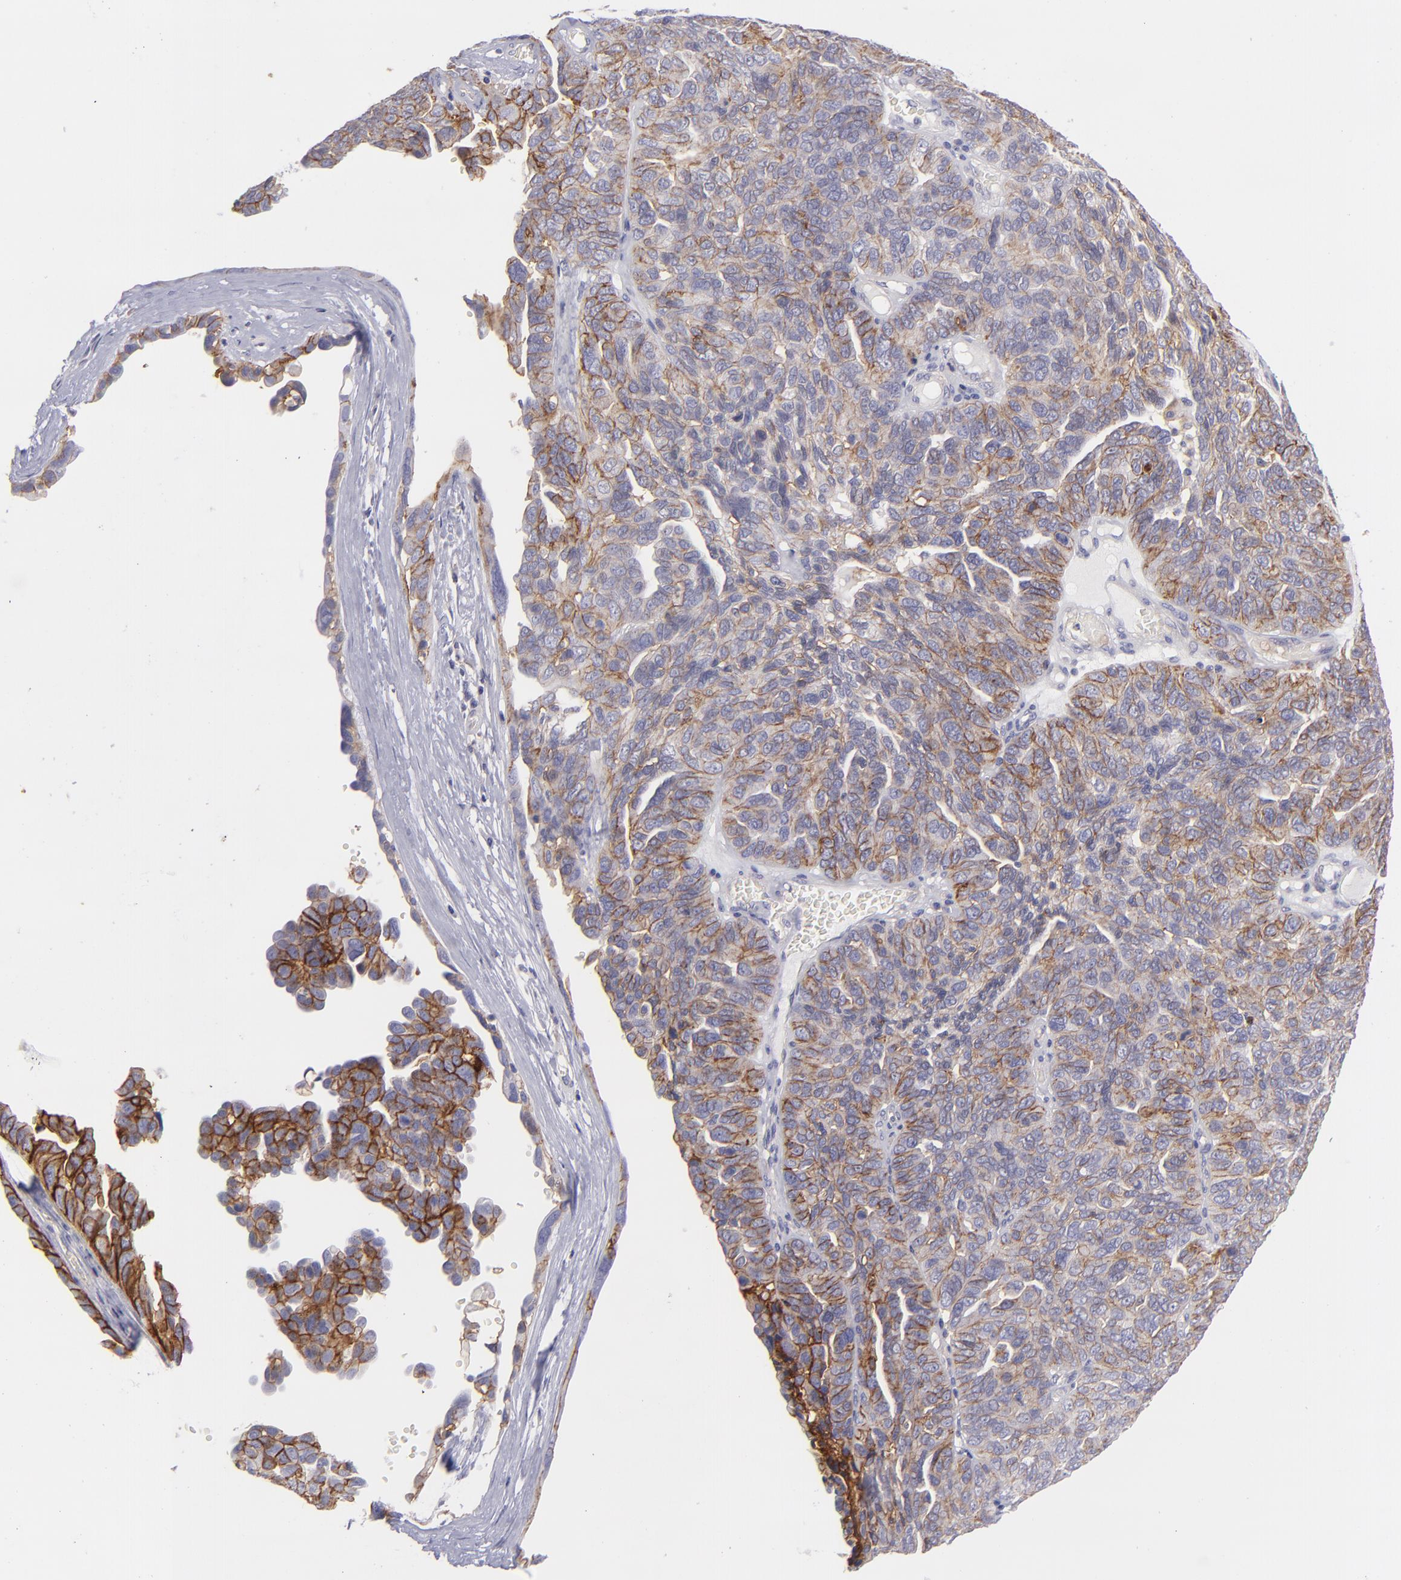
{"staining": {"intensity": "moderate", "quantity": ">75%", "location": "cytoplasmic/membranous"}, "tissue": "ovarian cancer", "cell_type": "Tumor cells", "image_type": "cancer", "snomed": [{"axis": "morphology", "description": "Cystadenocarcinoma, serous, NOS"}, {"axis": "topography", "description": "Ovary"}], "caption": "Immunohistochemical staining of ovarian cancer reveals moderate cytoplasmic/membranous protein staining in approximately >75% of tumor cells.", "gene": "BSG", "patient": {"sex": "female", "age": 64}}